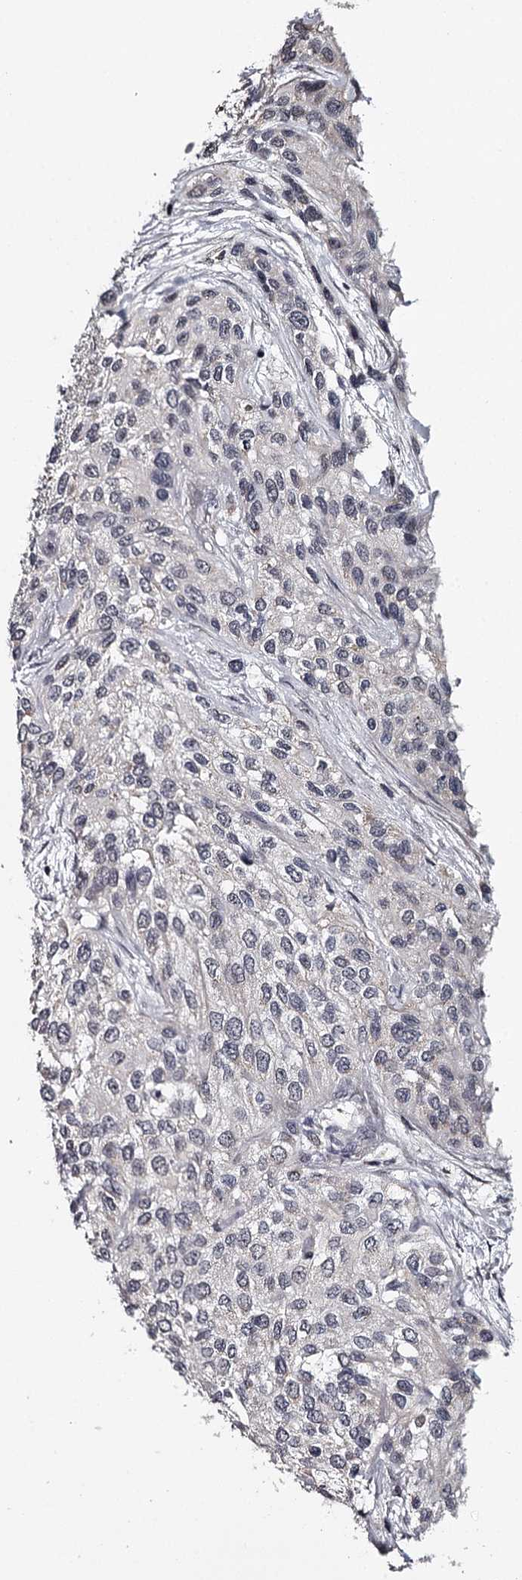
{"staining": {"intensity": "negative", "quantity": "none", "location": "none"}, "tissue": "urothelial cancer", "cell_type": "Tumor cells", "image_type": "cancer", "snomed": [{"axis": "morphology", "description": "Normal tissue, NOS"}, {"axis": "morphology", "description": "Urothelial carcinoma, High grade"}, {"axis": "topography", "description": "Vascular tissue"}, {"axis": "topography", "description": "Urinary bladder"}], "caption": "An immunohistochemistry image of urothelial cancer is shown. There is no staining in tumor cells of urothelial cancer. Nuclei are stained in blue.", "gene": "GTSF1", "patient": {"sex": "female", "age": 56}}